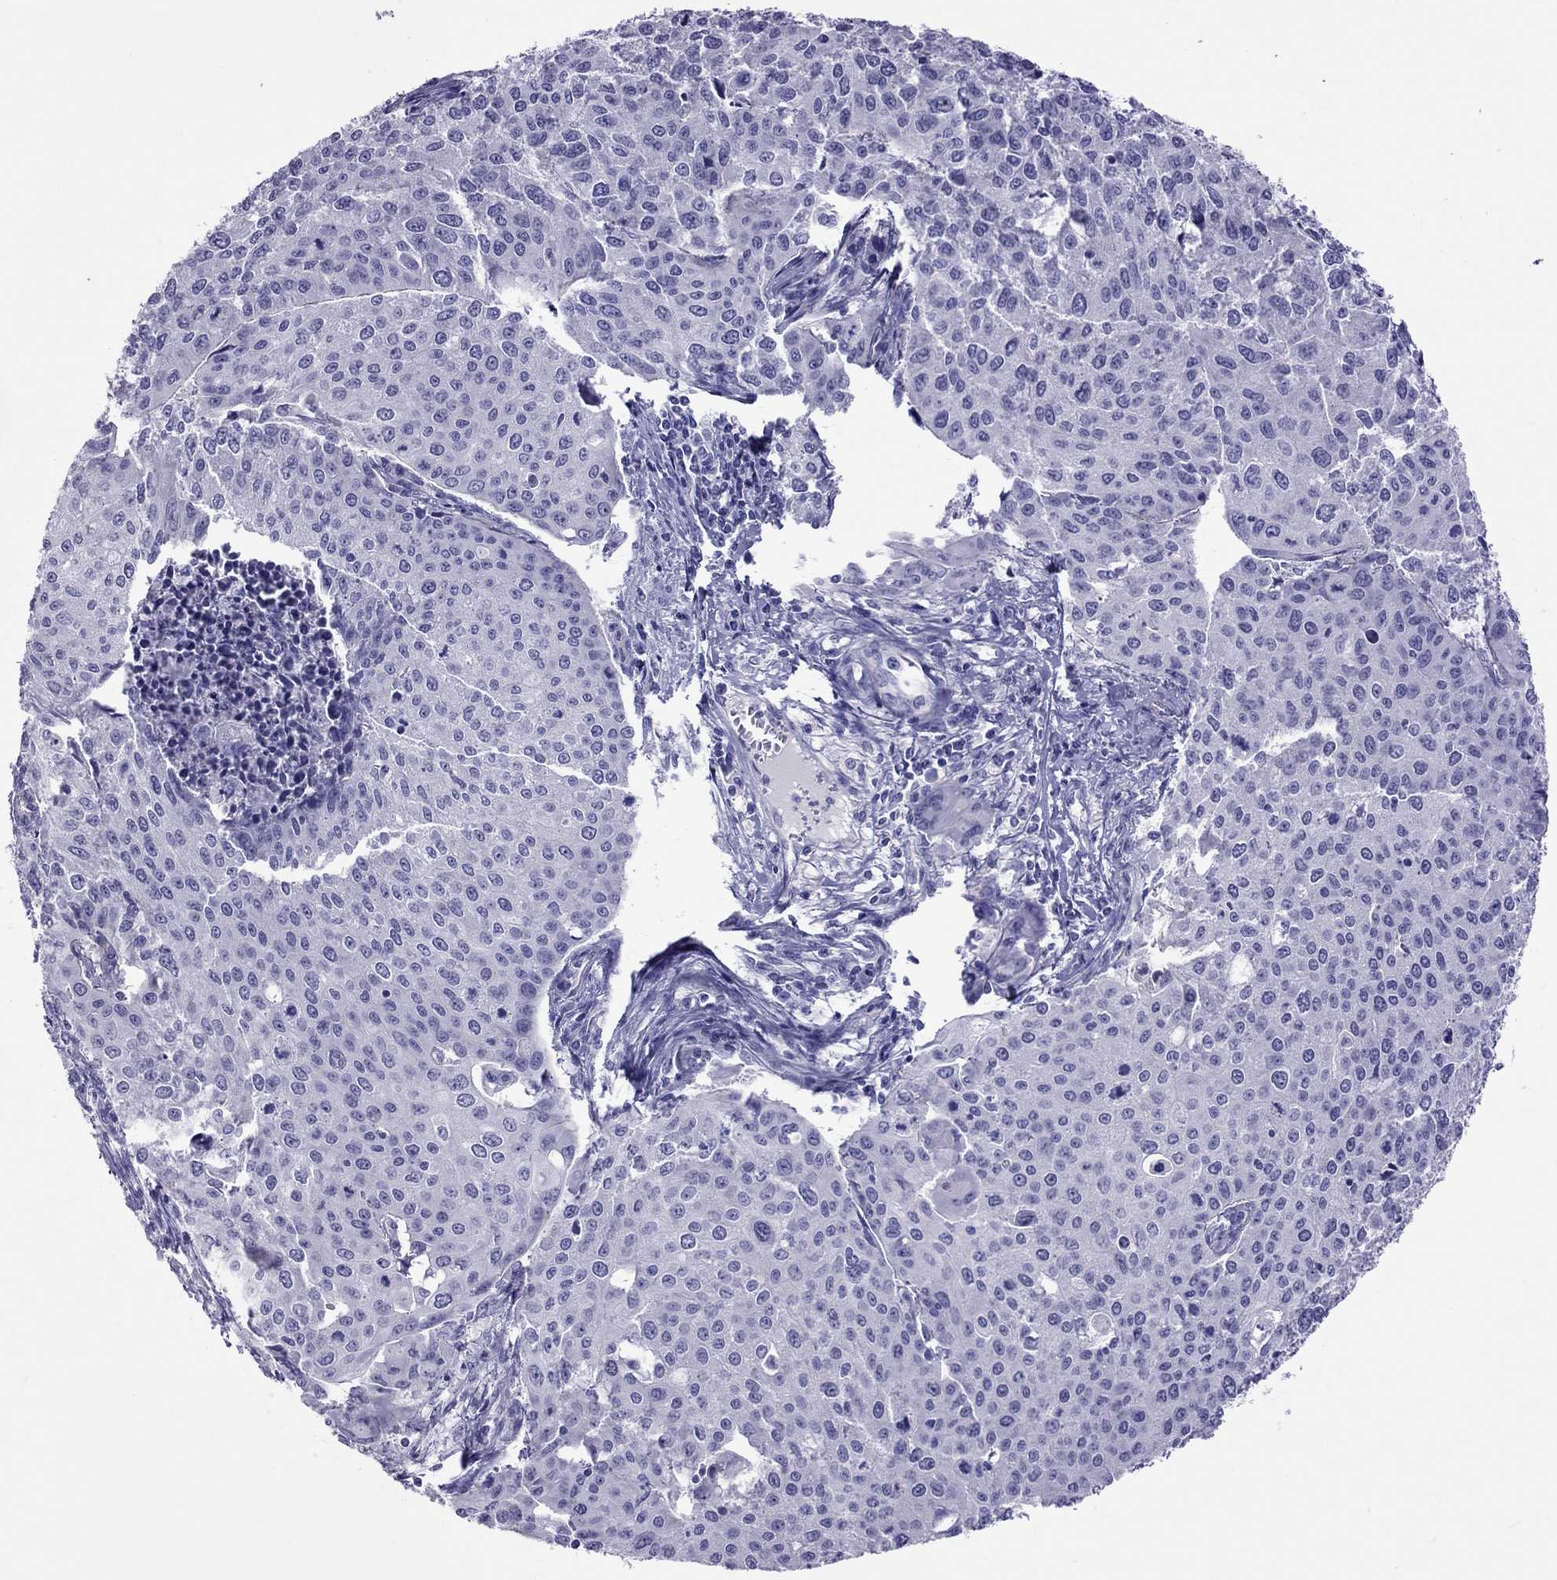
{"staining": {"intensity": "negative", "quantity": "none", "location": "none"}, "tissue": "cervical cancer", "cell_type": "Tumor cells", "image_type": "cancer", "snomed": [{"axis": "morphology", "description": "Squamous cell carcinoma, NOS"}, {"axis": "topography", "description": "Cervix"}], "caption": "IHC histopathology image of neoplastic tissue: human cervical cancer stained with DAB displays no significant protein staining in tumor cells.", "gene": "MYL11", "patient": {"sex": "female", "age": 38}}